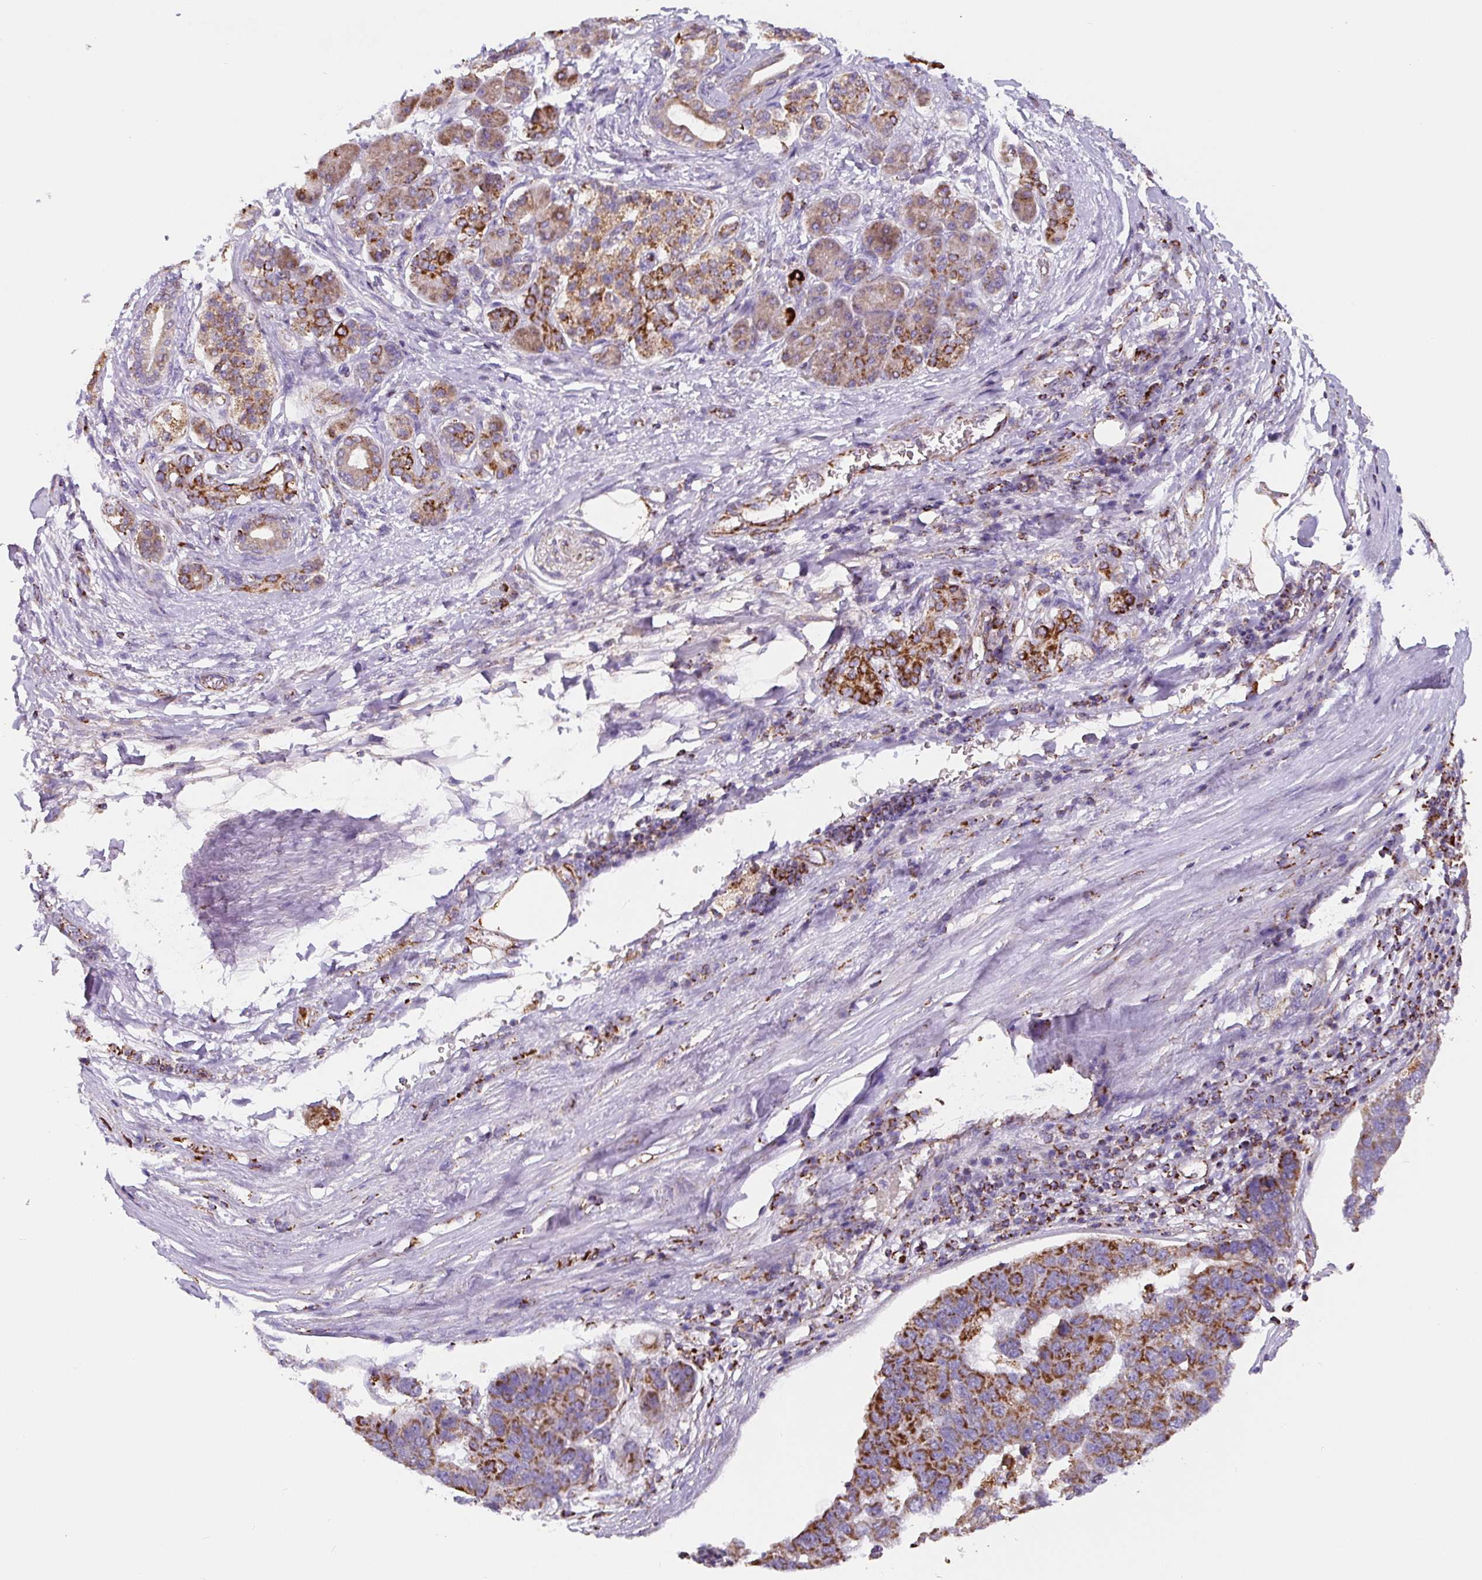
{"staining": {"intensity": "strong", "quantity": "25%-75%", "location": "cytoplasmic/membranous"}, "tissue": "pancreatic cancer", "cell_type": "Tumor cells", "image_type": "cancer", "snomed": [{"axis": "morphology", "description": "Adenocarcinoma, NOS"}, {"axis": "topography", "description": "Pancreas"}], "caption": "Pancreatic cancer (adenocarcinoma) stained with a protein marker displays strong staining in tumor cells.", "gene": "MT-CO2", "patient": {"sex": "female", "age": 61}}